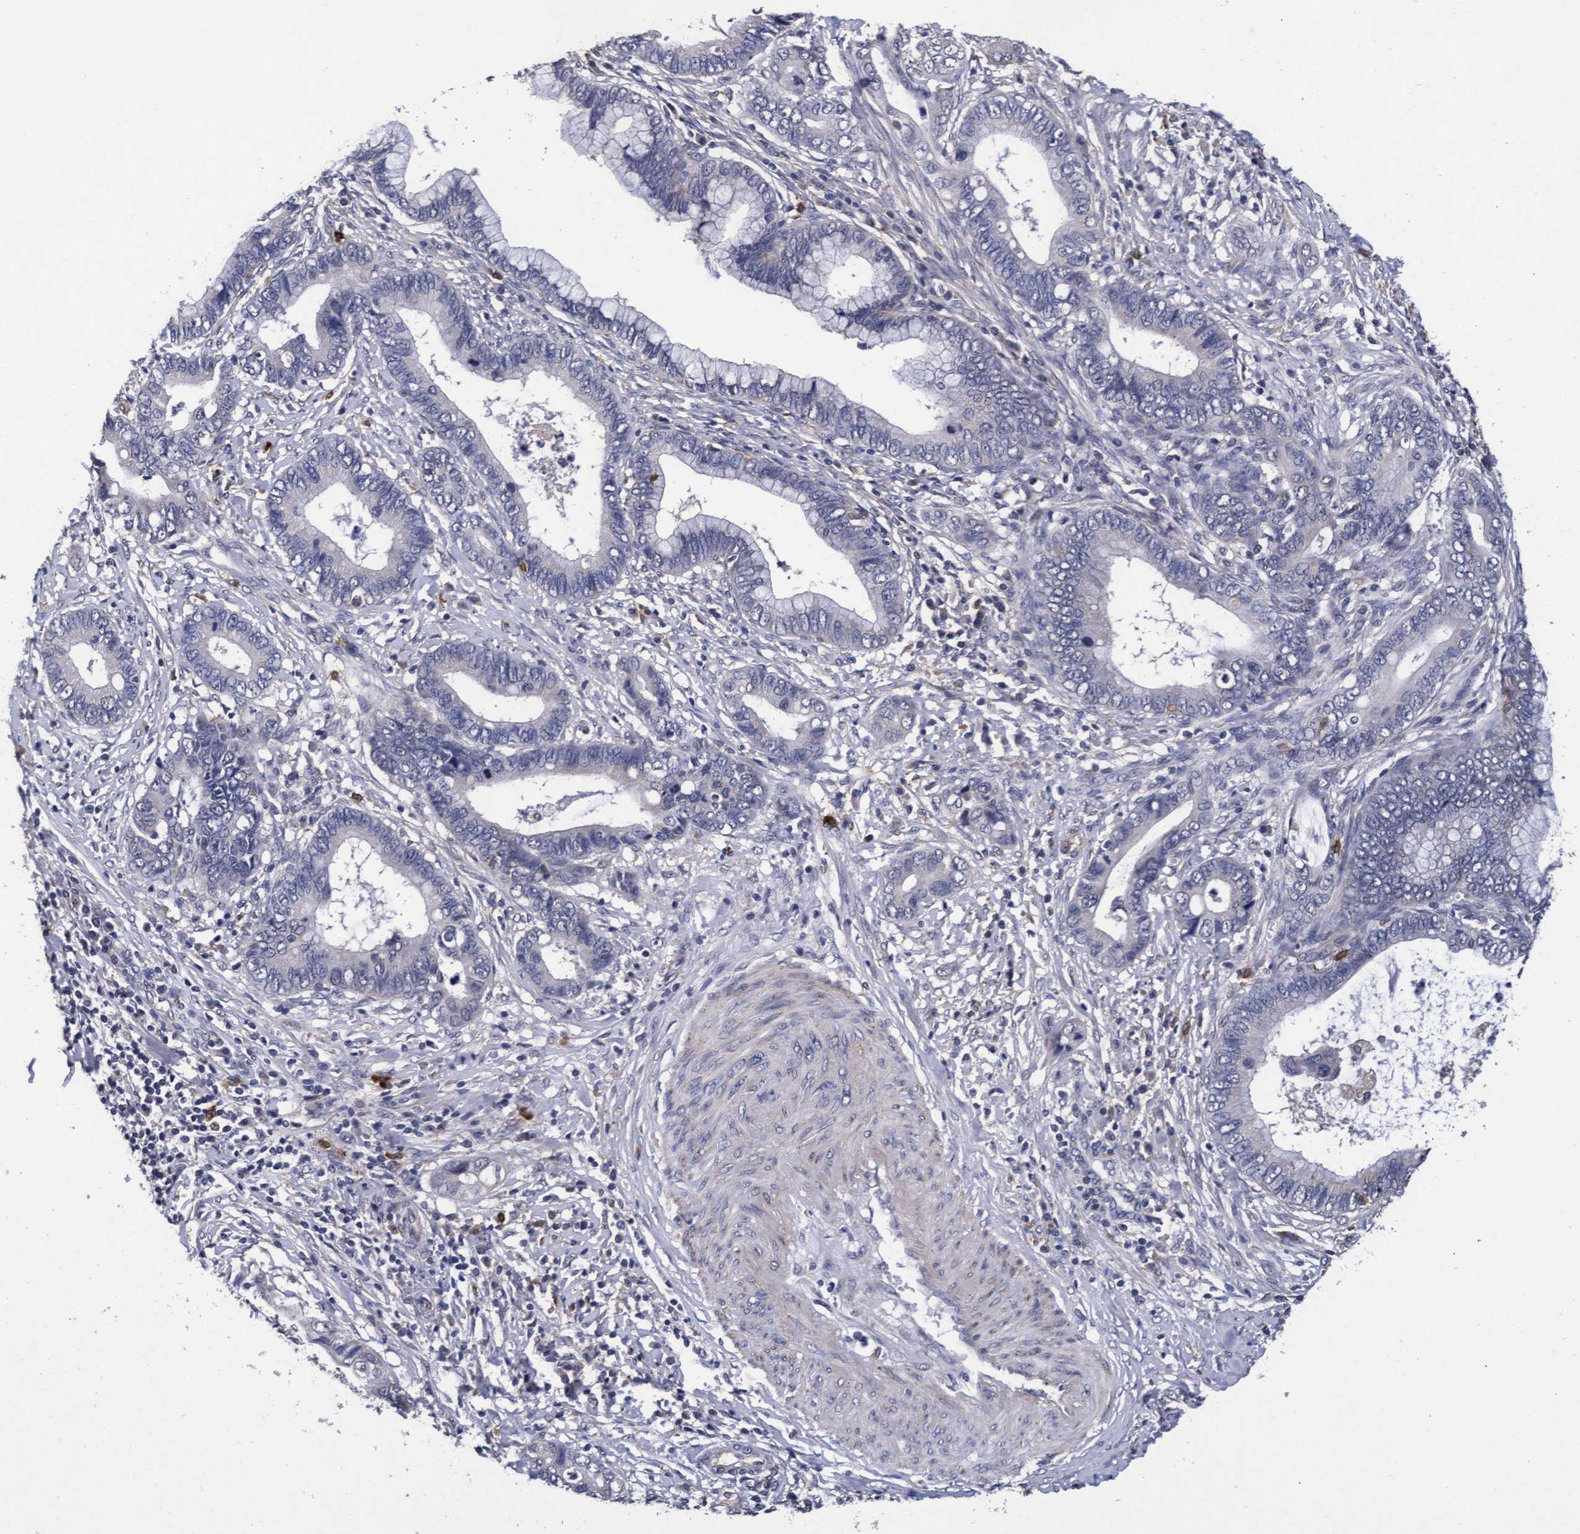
{"staining": {"intensity": "negative", "quantity": "none", "location": "none"}, "tissue": "cervical cancer", "cell_type": "Tumor cells", "image_type": "cancer", "snomed": [{"axis": "morphology", "description": "Adenocarcinoma, NOS"}, {"axis": "topography", "description": "Cervix"}], "caption": "Immunohistochemistry (IHC) of human cervical cancer displays no positivity in tumor cells.", "gene": "CPQ", "patient": {"sex": "female", "age": 44}}